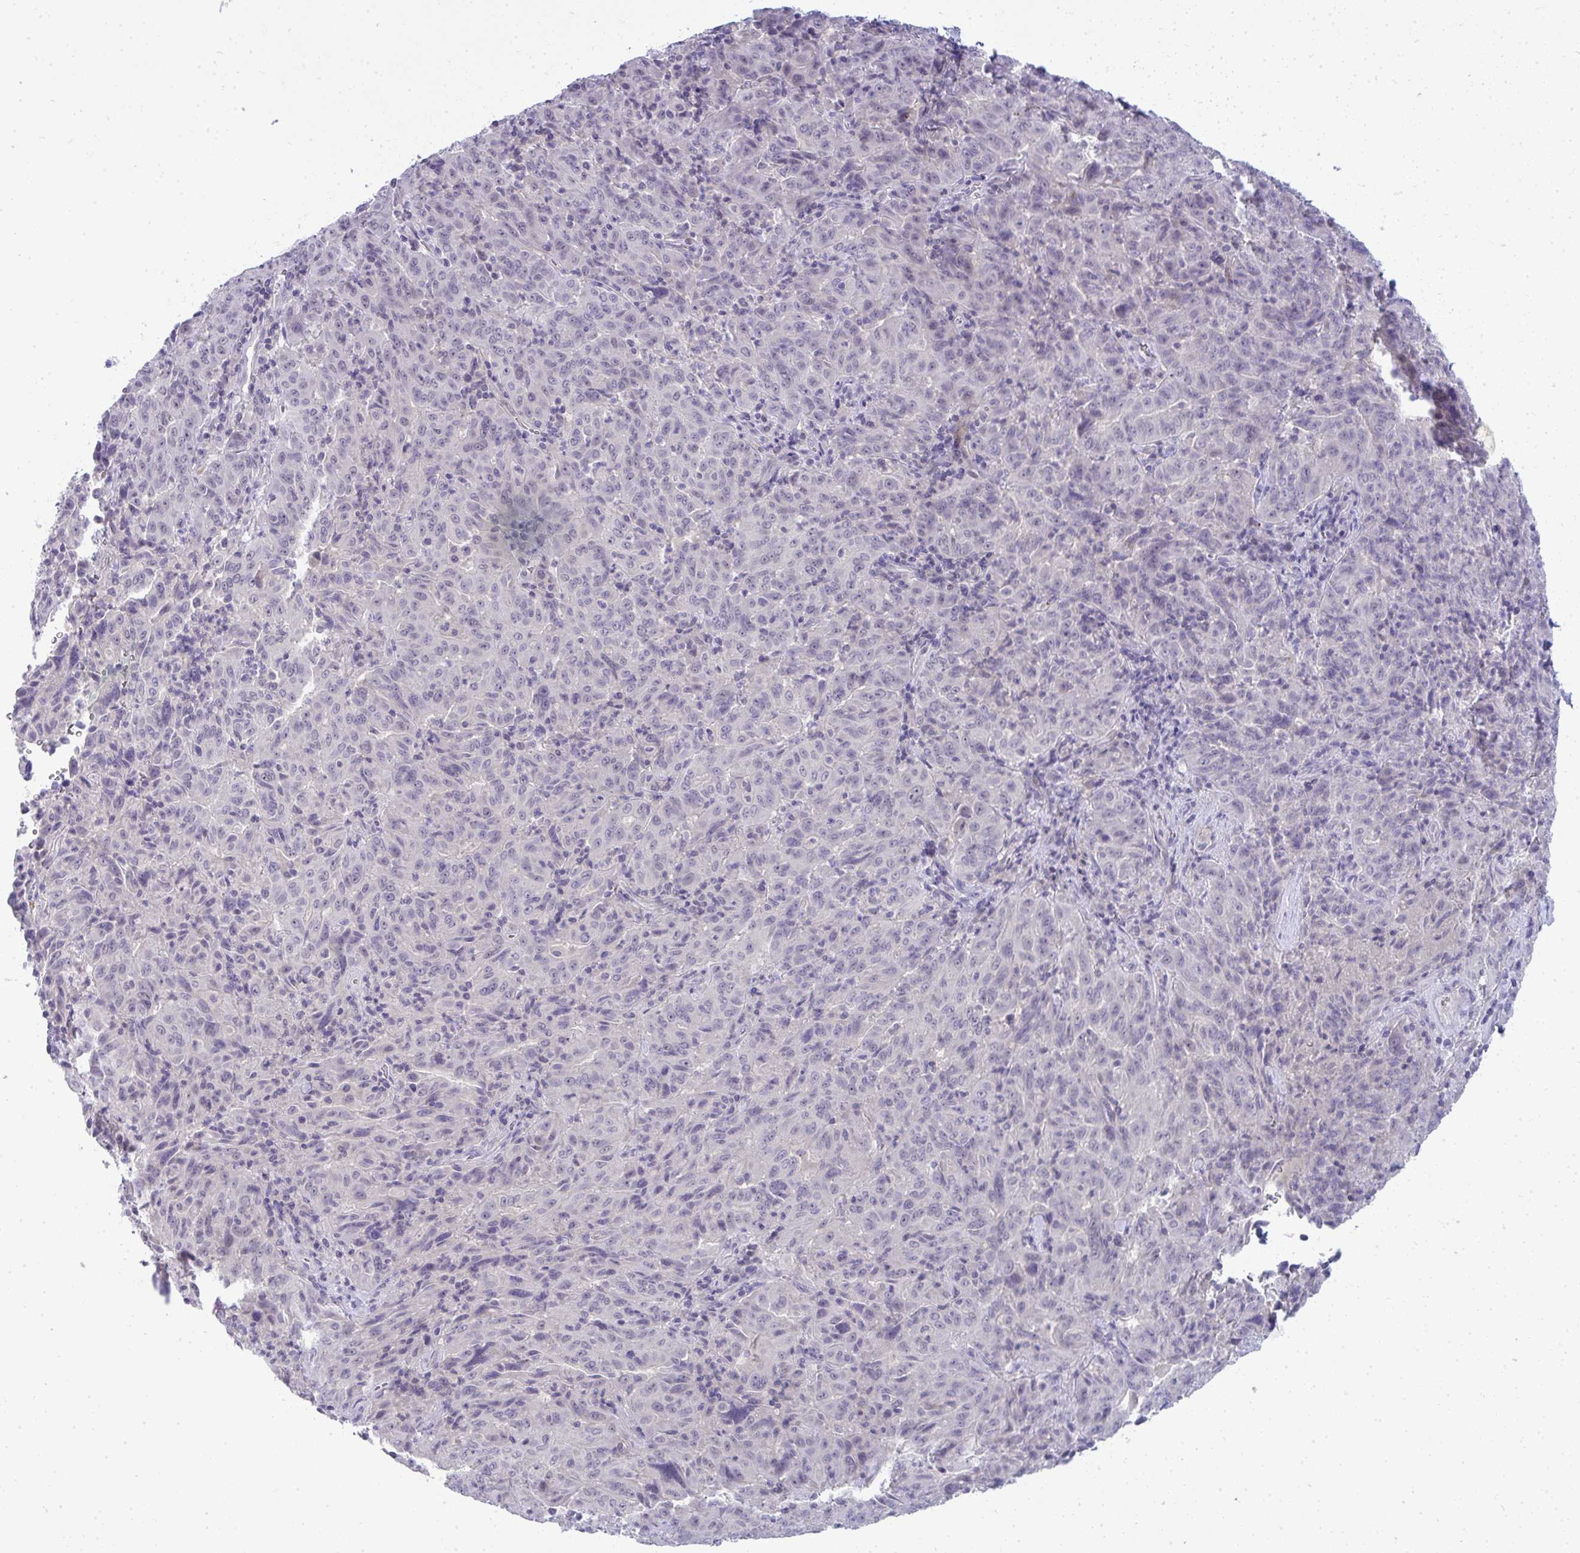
{"staining": {"intensity": "negative", "quantity": "none", "location": "none"}, "tissue": "pancreatic cancer", "cell_type": "Tumor cells", "image_type": "cancer", "snomed": [{"axis": "morphology", "description": "Adenocarcinoma, NOS"}, {"axis": "topography", "description": "Pancreas"}], "caption": "The histopathology image shows no staining of tumor cells in pancreatic cancer (adenocarcinoma).", "gene": "TMEM82", "patient": {"sex": "male", "age": 63}}